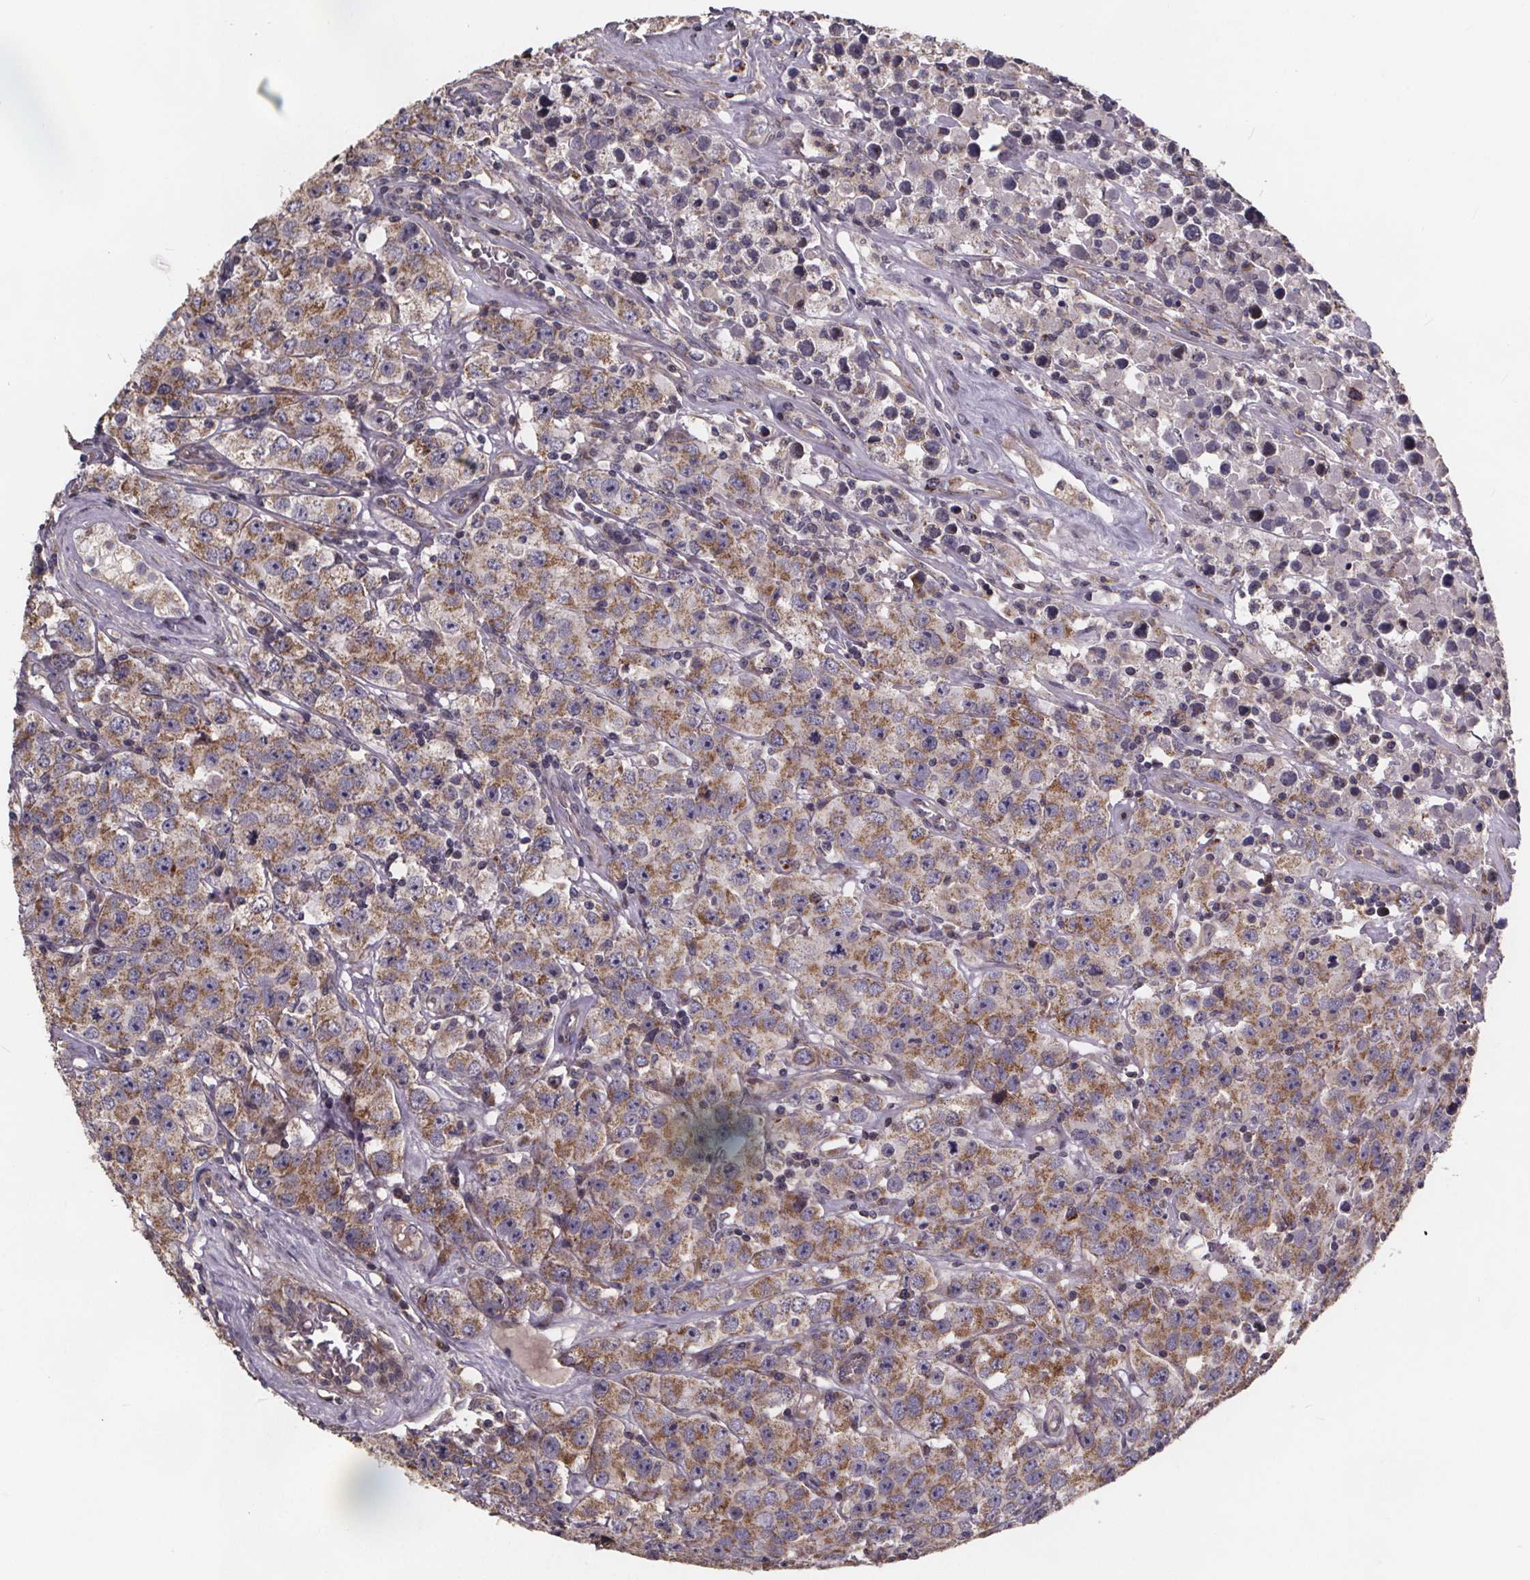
{"staining": {"intensity": "moderate", "quantity": ">75%", "location": "cytoplasmic/membranous"}, "tissue": "testis cancer", "cell_type": "Tumor cells", "image_type": "cancer", "snomed": [{"axis": "morphology", "description": "Seminoma, NOS"}, {"axis": "topography", "description": "Testis"}], "caption": "IHC photomicrograph of human testis cancer (seminoma) stained for a protein (brown), which demonstrates medium levels of moderate cytoplasmic/membranous expression in approximately >75% of tumor cells.", "gene": "YME1L1", "patient": {"sex": "male", "age": 52}}